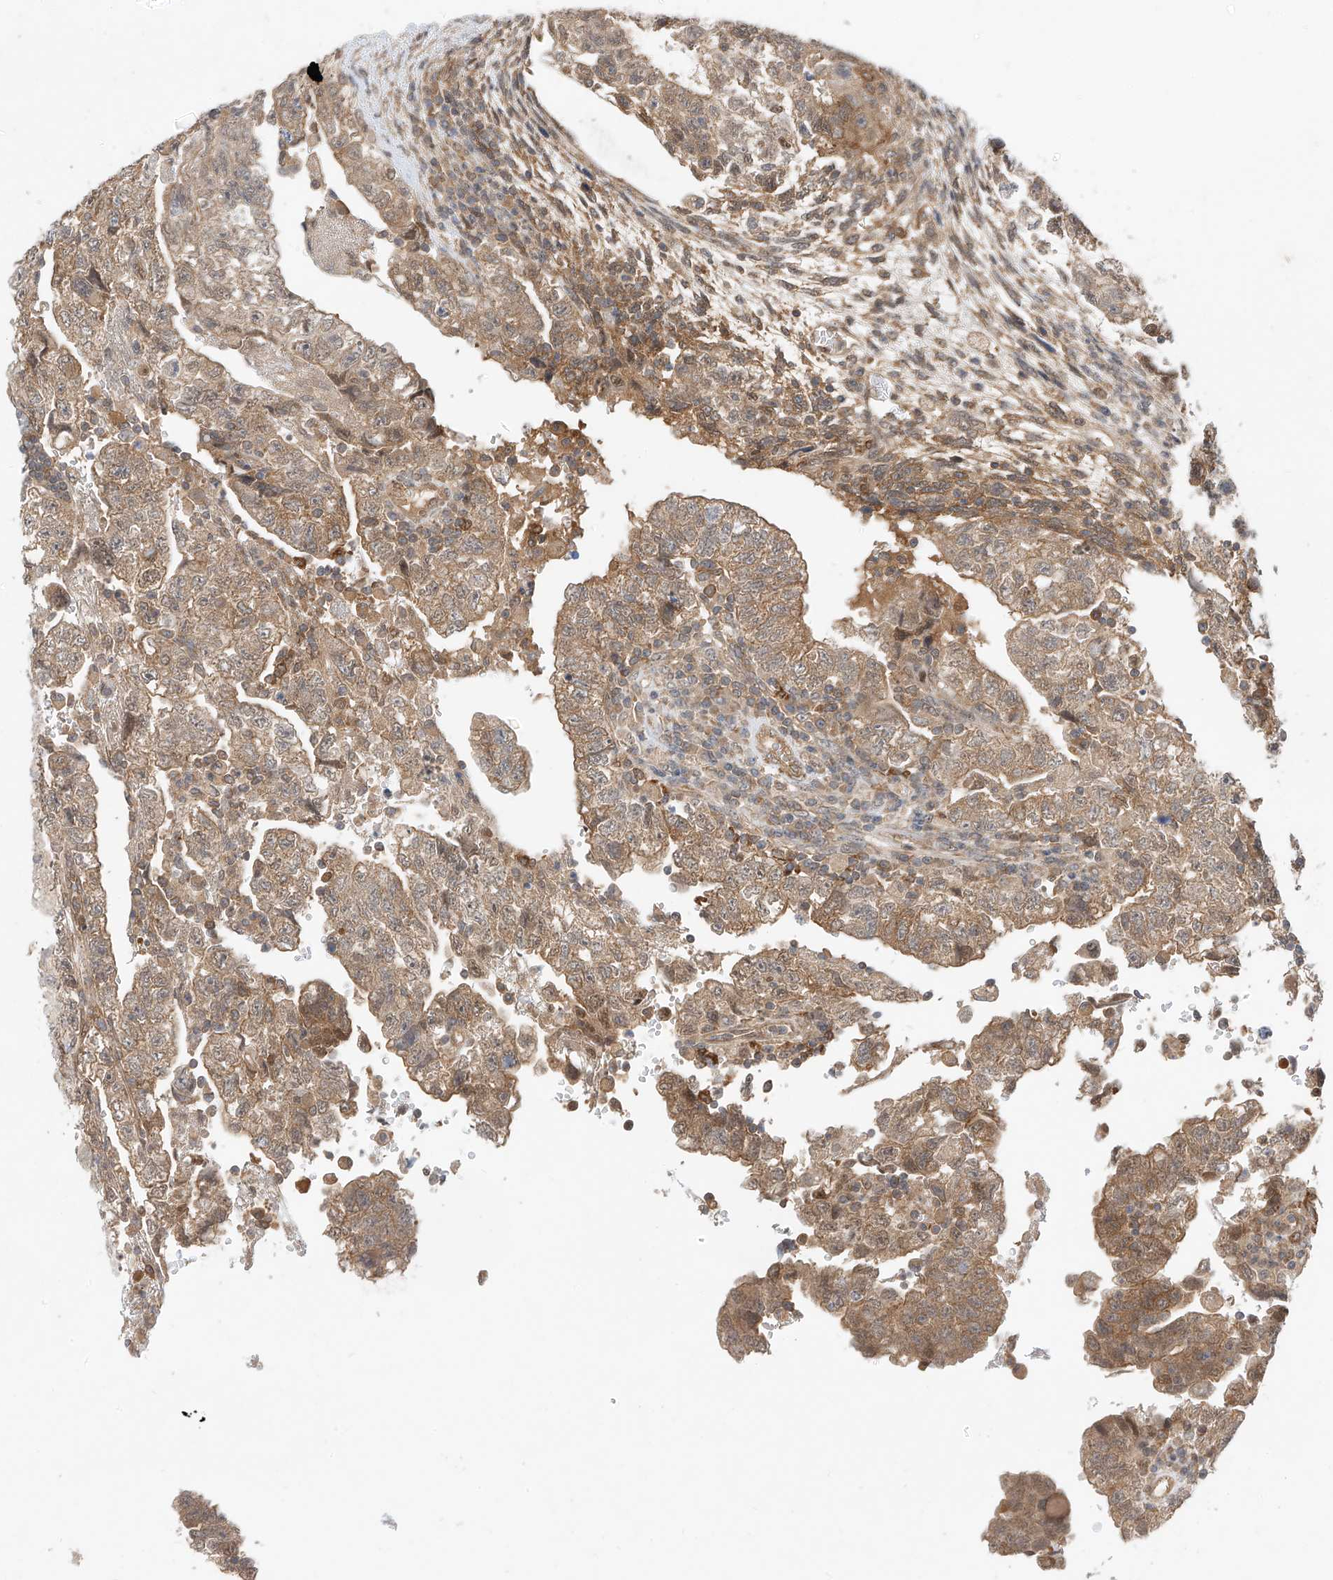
{"staining": {"intensity": "moderate", "quantity": "25%-75%", "location": "cytoplasmic/membranous,nuclear"}, "tissue": "testis cancer", "cell_type": "Tumor cells", "image_type": "cancer", "snomed": [{"axis": "morphology", "description": "Normal tissue, NOS"}, {"axis": "morphology", "description": "Carcinoma, Embryonal, NOS"}, {"axis": "topography", "description": "Testis"}], "caption": "A histopathology image of testis cancer (embryonal carcinoma) stained for a protein shows moderate cytoplasmic/membranous and nuclear brown staining in tumor cells.", "gene": "MRTFA", "patient": {"sex": "male", "age": 36}}